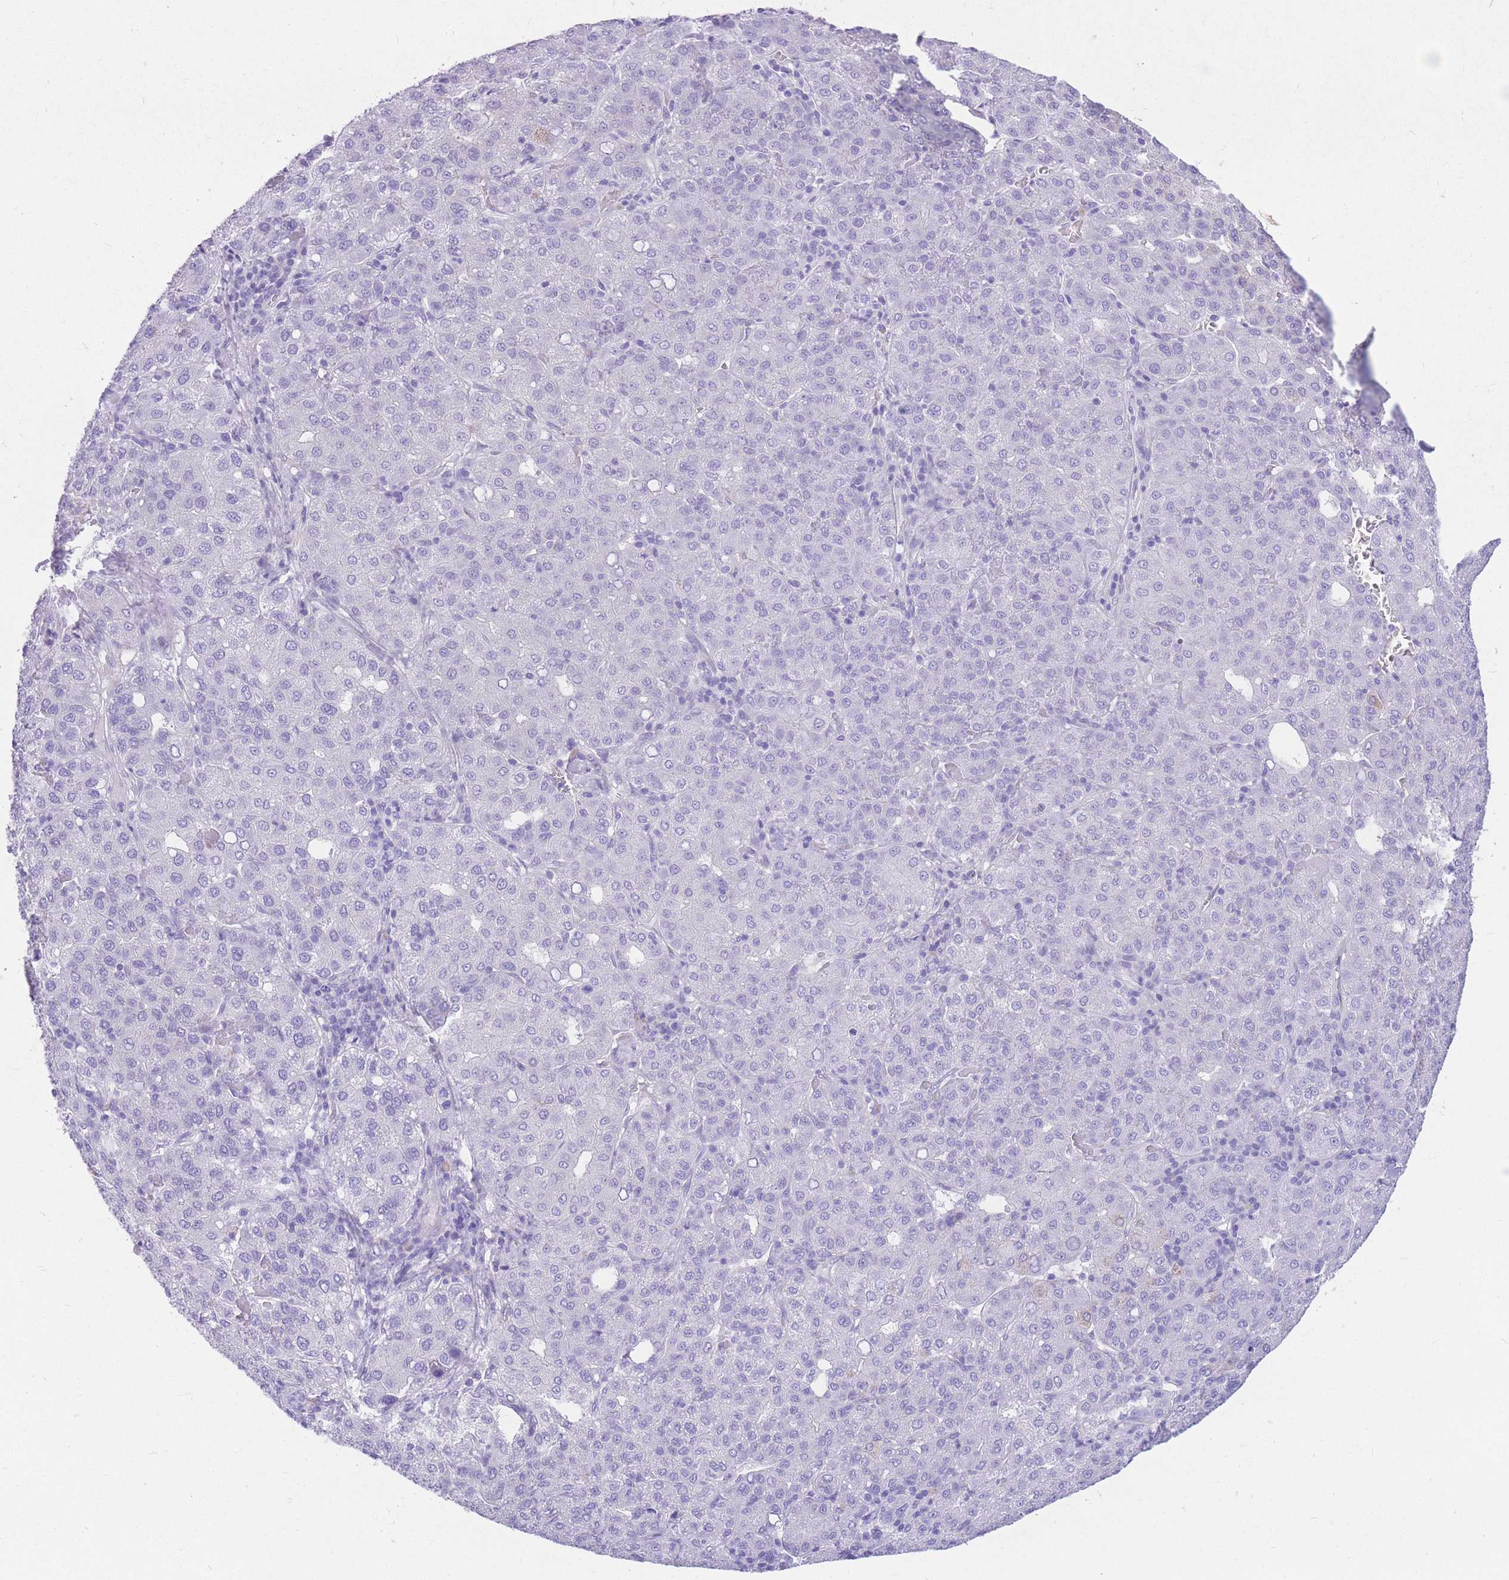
{"staining": {"intensity": "negative", "quantity": "none", "location": "none"}, "tissue": "liver cancer", "cell_type": "Tumor cells", "image_type": "cancer", "snomed": [{"axis": "morphology", "description": "Carcinoma, Hepatocellular, NOS"}, {"axis": "topography", "description": "Liver"}], "caption": "This is an immunohistochemistry micrograph of liver cancer (hepatocellular carcinoma). There is no expression in tumor cells.", "gene": "ZNF311", "patient": {"sex": "male", "age": 65}}